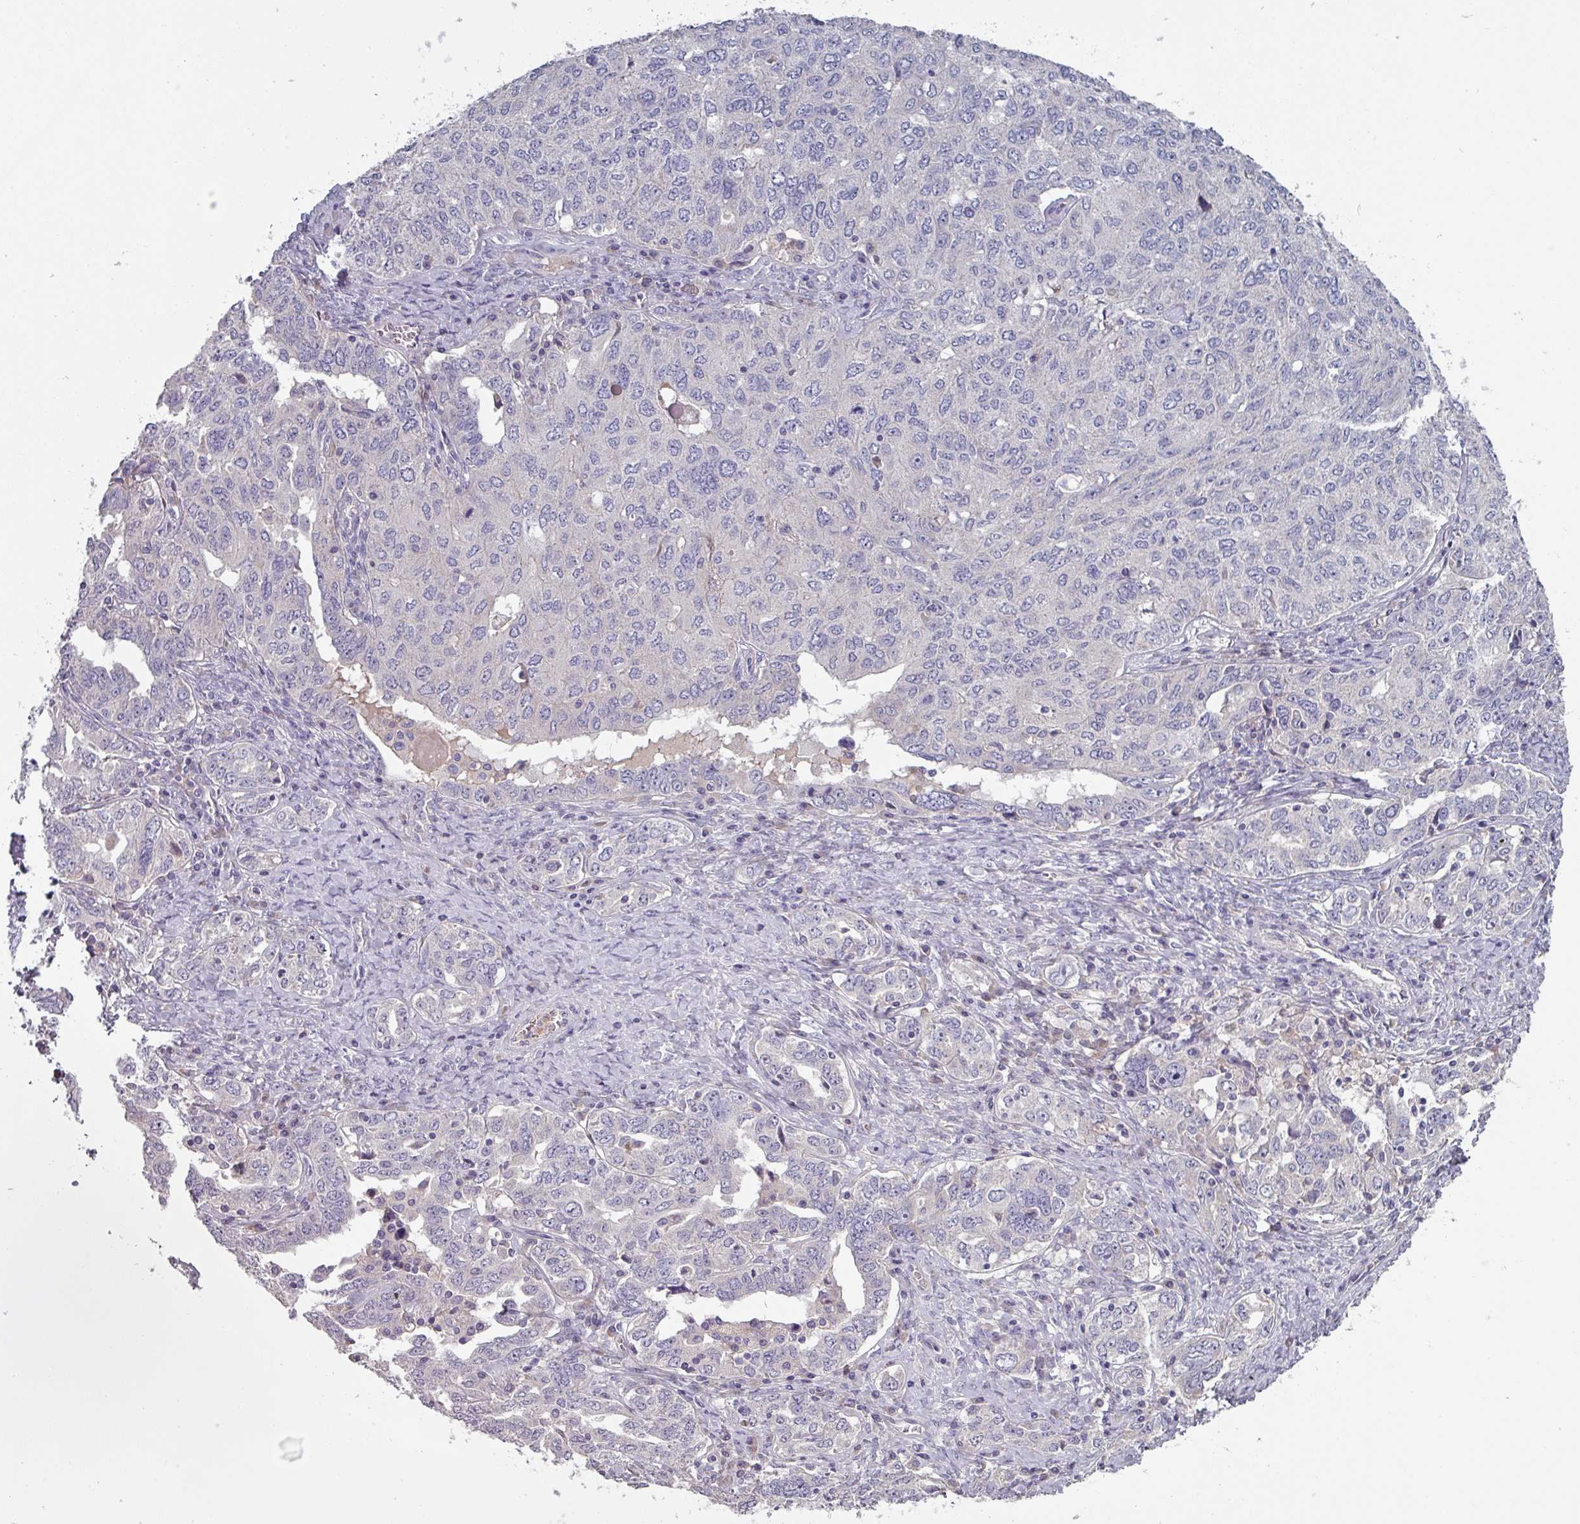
{"staining": {"intensity": "negative", "quantity": "none", "location": "none"}, "tissue": "ovarian cancer", "cell_type": "Tumor cells", "image_type": "cancer", "snomed": [{"axis": "morphology", "description": "Carcinoma, endometroid"}, {"axis": "topography", "description": "Ovary"}], "caption": "High magnification brightfield microscopy of endometroid carcinoma (ovarian) stained with DAB (brown) and counterstained with hematoxylin (blue): tumor cells show no significant staining.", "gene": "PRAMEF8", "patient": {"sex": "female", "age": 62}}